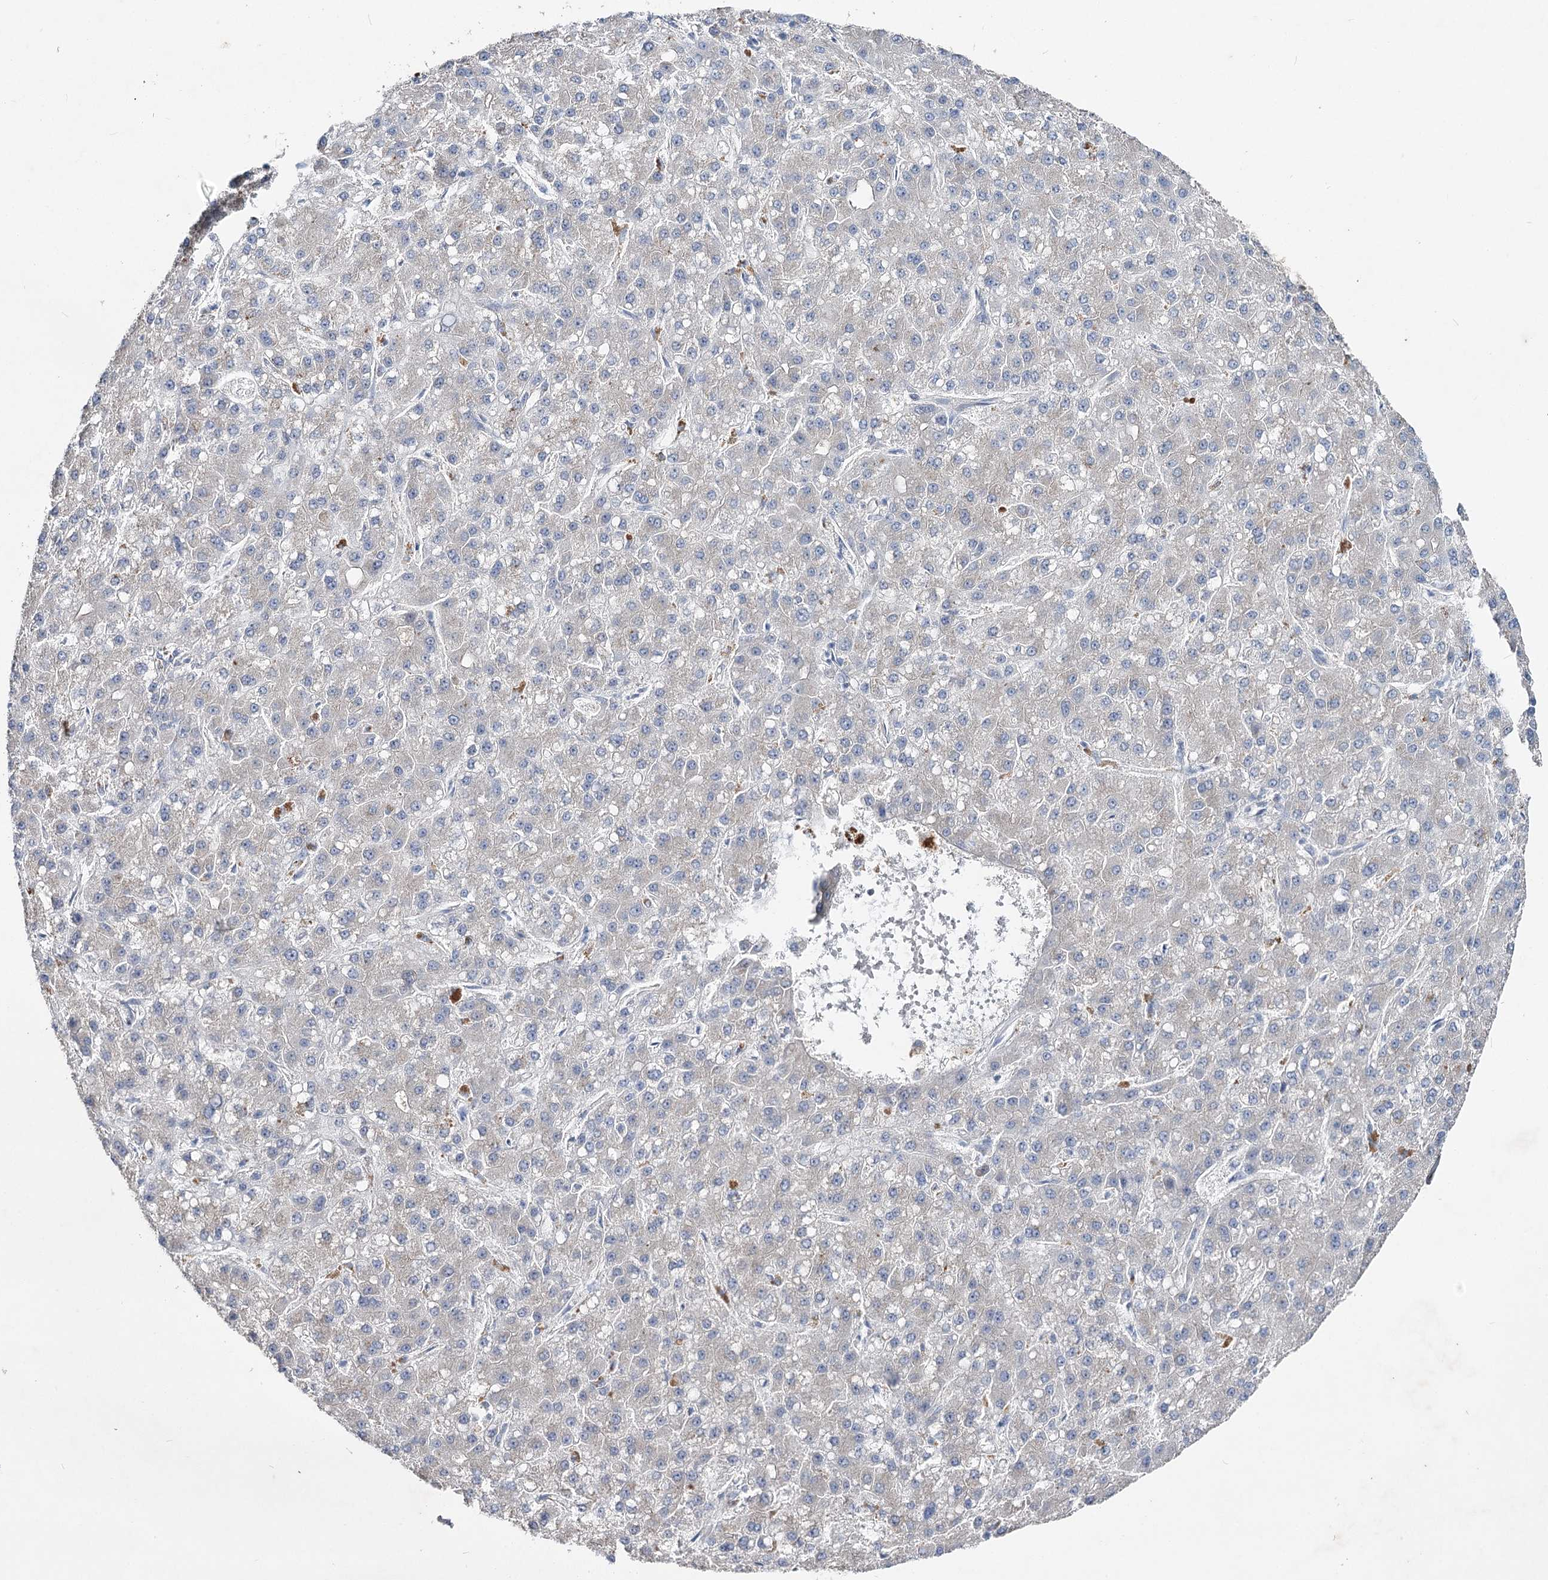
{"staining": {"intensity": "negative", "quantity": "none", "location": "none"}, "tissue": "liver cancer", "cell_type": "Tumor cells", "image_type": "cancer", "snomed": [{"axis": "morphology", "description": "Carcinoma, Hepatocellular, NOS"}, {"axis": "topography", "description": "Liver"}], "caption": "DAB immunohistochemical staining of human liver cancer (hepatocellular carcinoma) reveals no significant positivity in tumor cells. The staining is performed using DAB (3,3'-diaminobenzidine) brown chromogen with nuclei counter-stained in using hematoxylin.", "gene": "IL1RAP", "patient": {"sex": "male", "age": 67}}